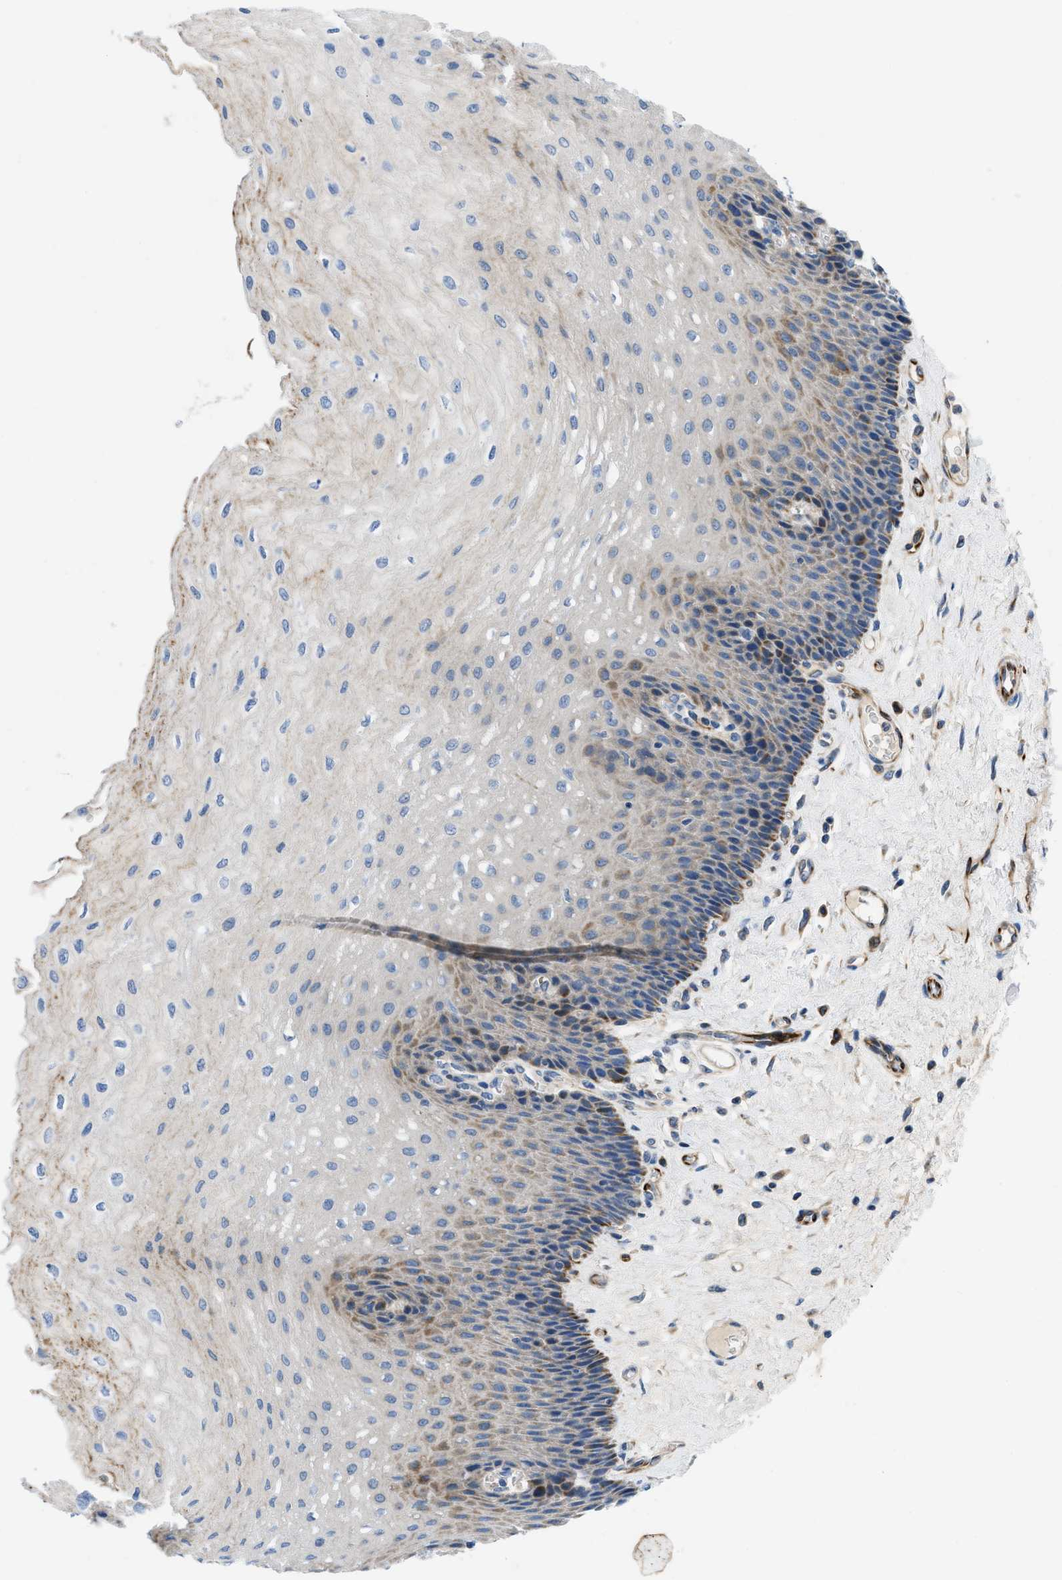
{"staining": {"intensity": "weak", "quantity": "<25%", "location": "cytoplasmic/membranous"}, "tissue": "esophagus", "cell_type": "Squamous epithelial cells", "image_type": "normal", "snomed": [{"axis": "morphology", "description": "Normal tissue, NOS"}, {"axis": "topography", "description": "Esophagus"}], "caption": "This is an immunohistochemistry (IHC) image of benign human esophagus. There is no staining in squamous epithelial cells.", "gene": "ZNF831", "patient": {"sex": "female", "age": 72}}